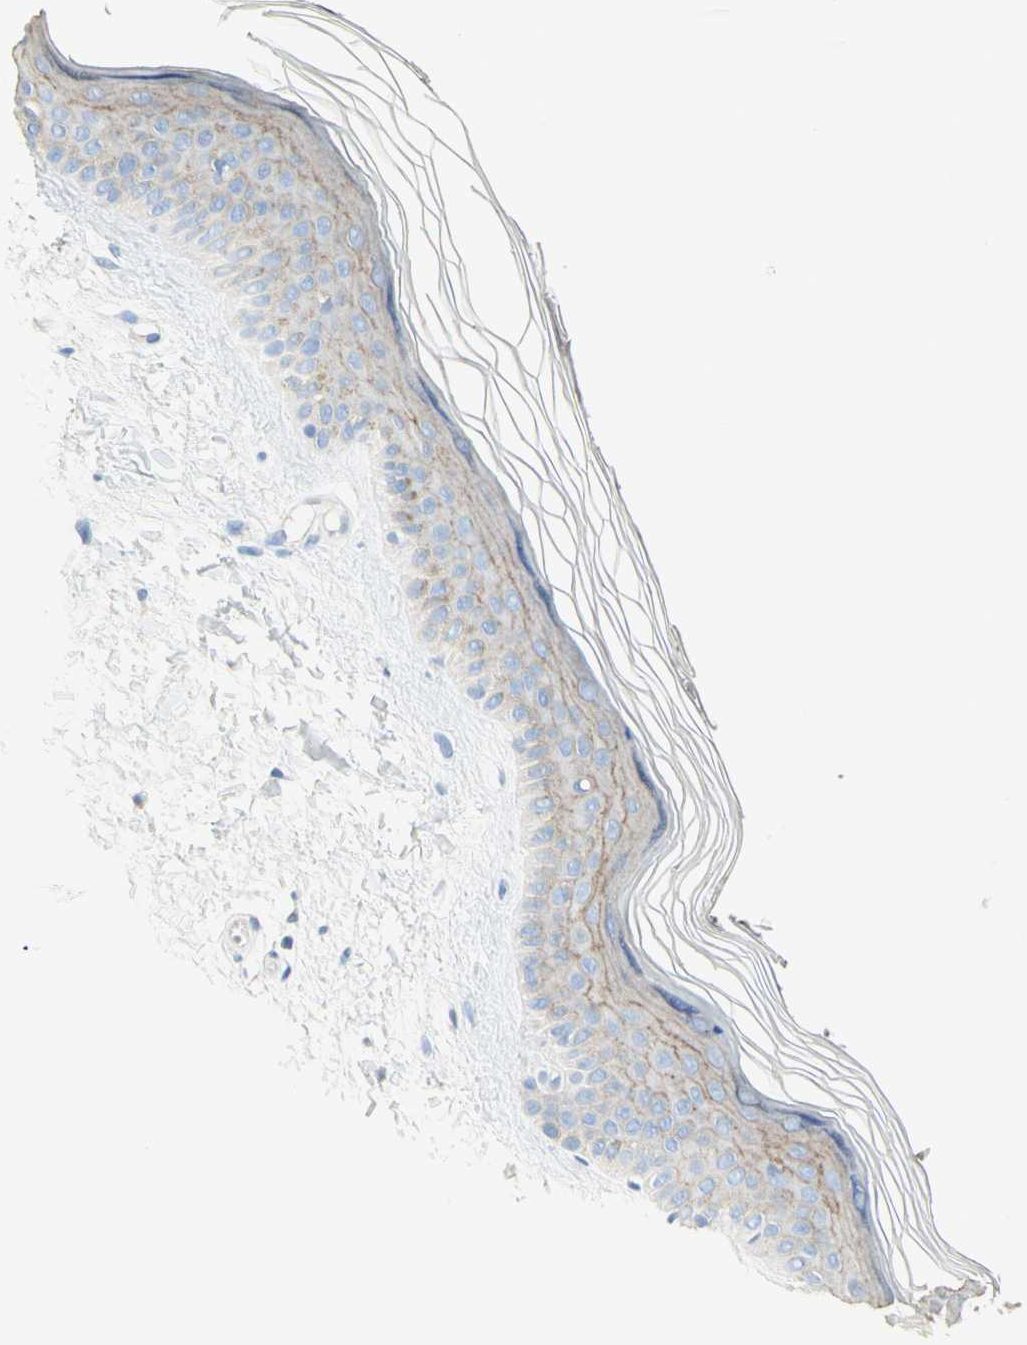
{"staining": {"intensity": "negative", "quantity": "none", "location": "none"}, "tissue": "skin", "cell_type": "Fibroblasts", "image_type": "normal", "snomed": [{"axis": "morphology", "description": "Normal tissue, NOS"}, {"axis": "topography", "description": "Skin"}], "caption": "IHC micrograph of benign skin stained for a protein (brown), which shows no staining in fibroblasts.", "gene": "NECTIN4", "patient": {"sex": "female", "age": 19}}